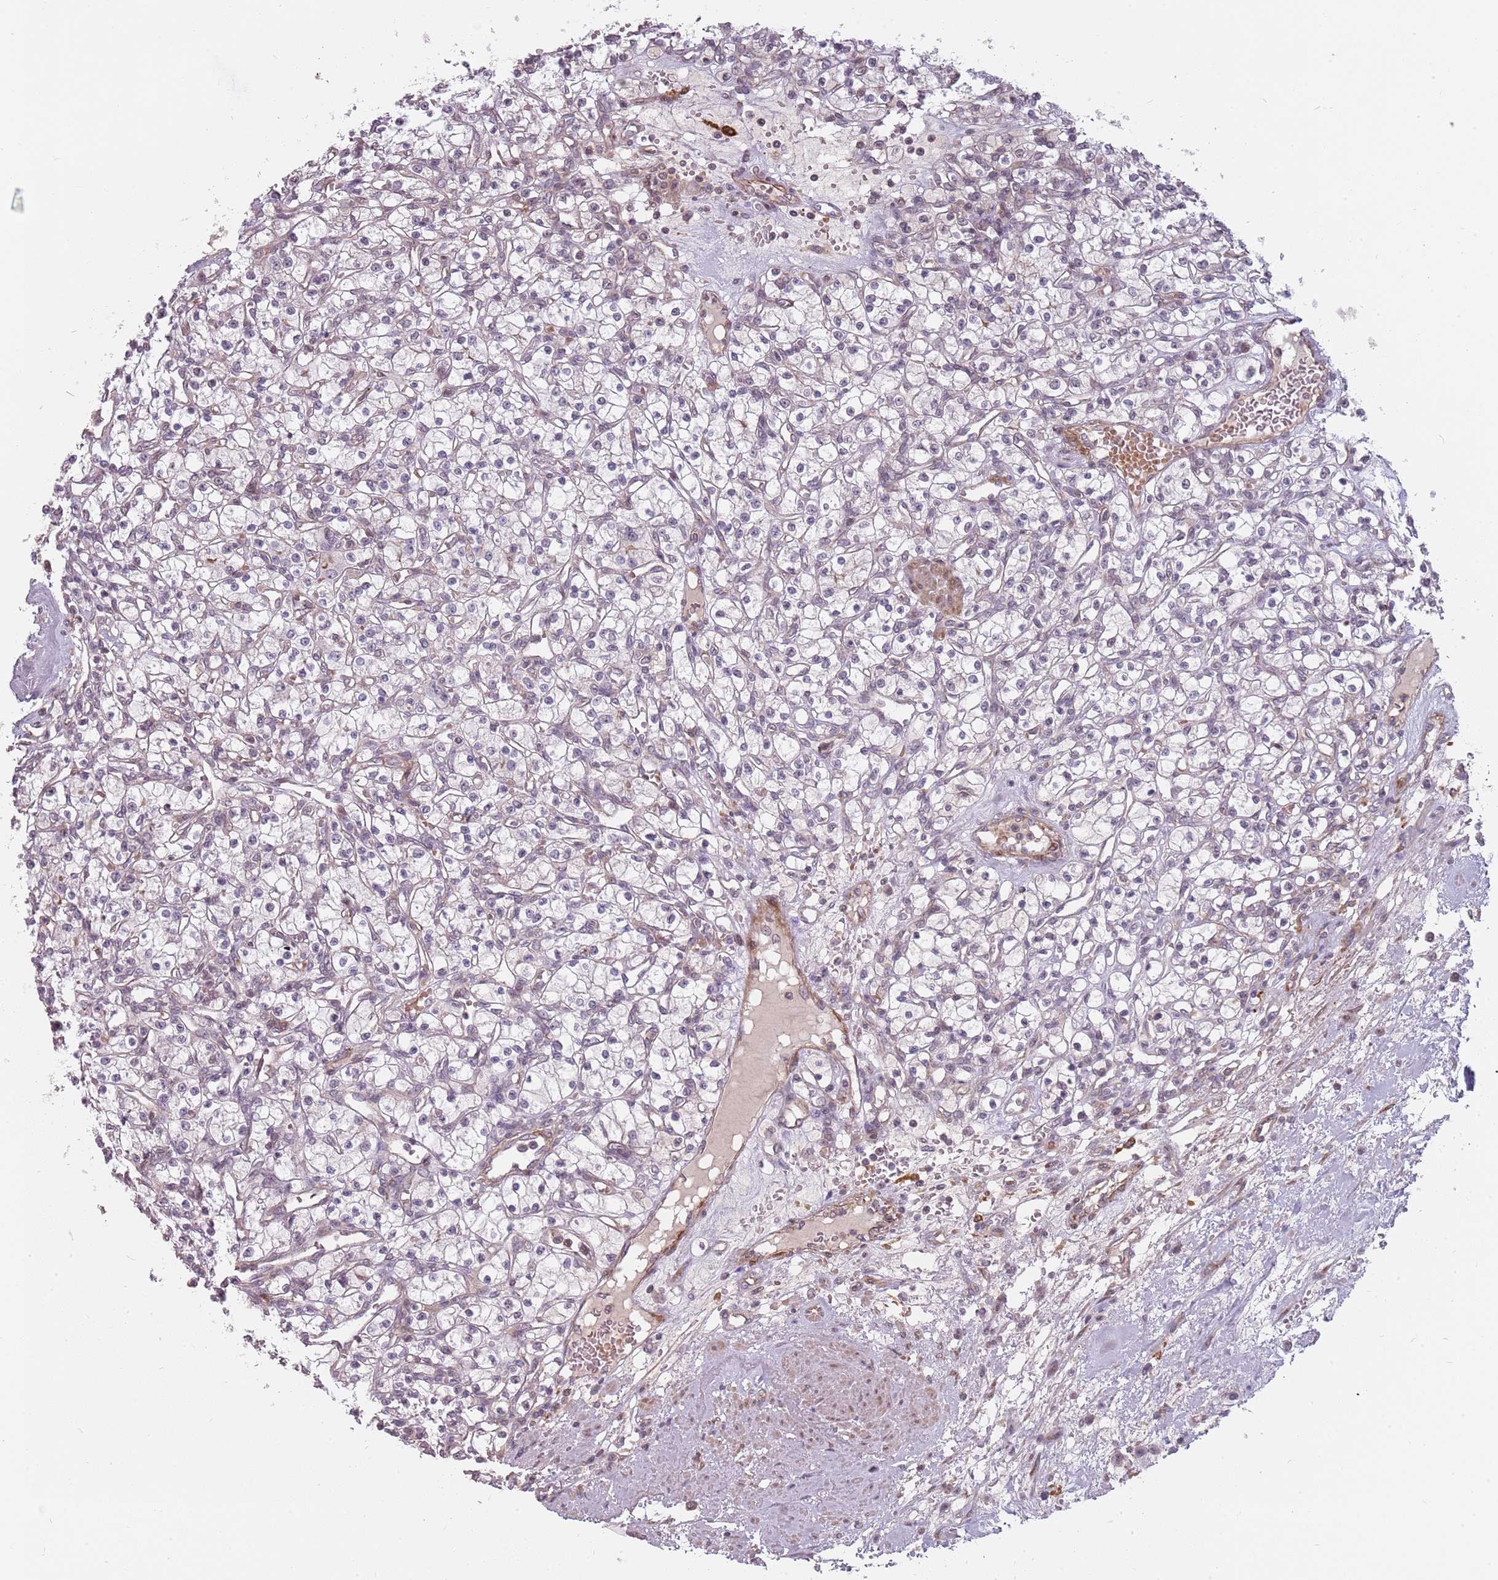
{"staining": {"intensity": "negative", "quantity": "none", "location": "none"}, "tissue": "renal cancer", "cell_type": "Tumor cells", "image_type": "cancer", "snomed": [{"axis": "morphology", "description": "Adenocarcinoma, NOS"}, {"axis": "topography", "description": "Kidney"}], "caption": "Immunohistochemistry (IHC) of renal cancer shows no positivity in tumor cells.", "gene": "PPP1R14C", "patient": {"sex": "female", "age": 59}}